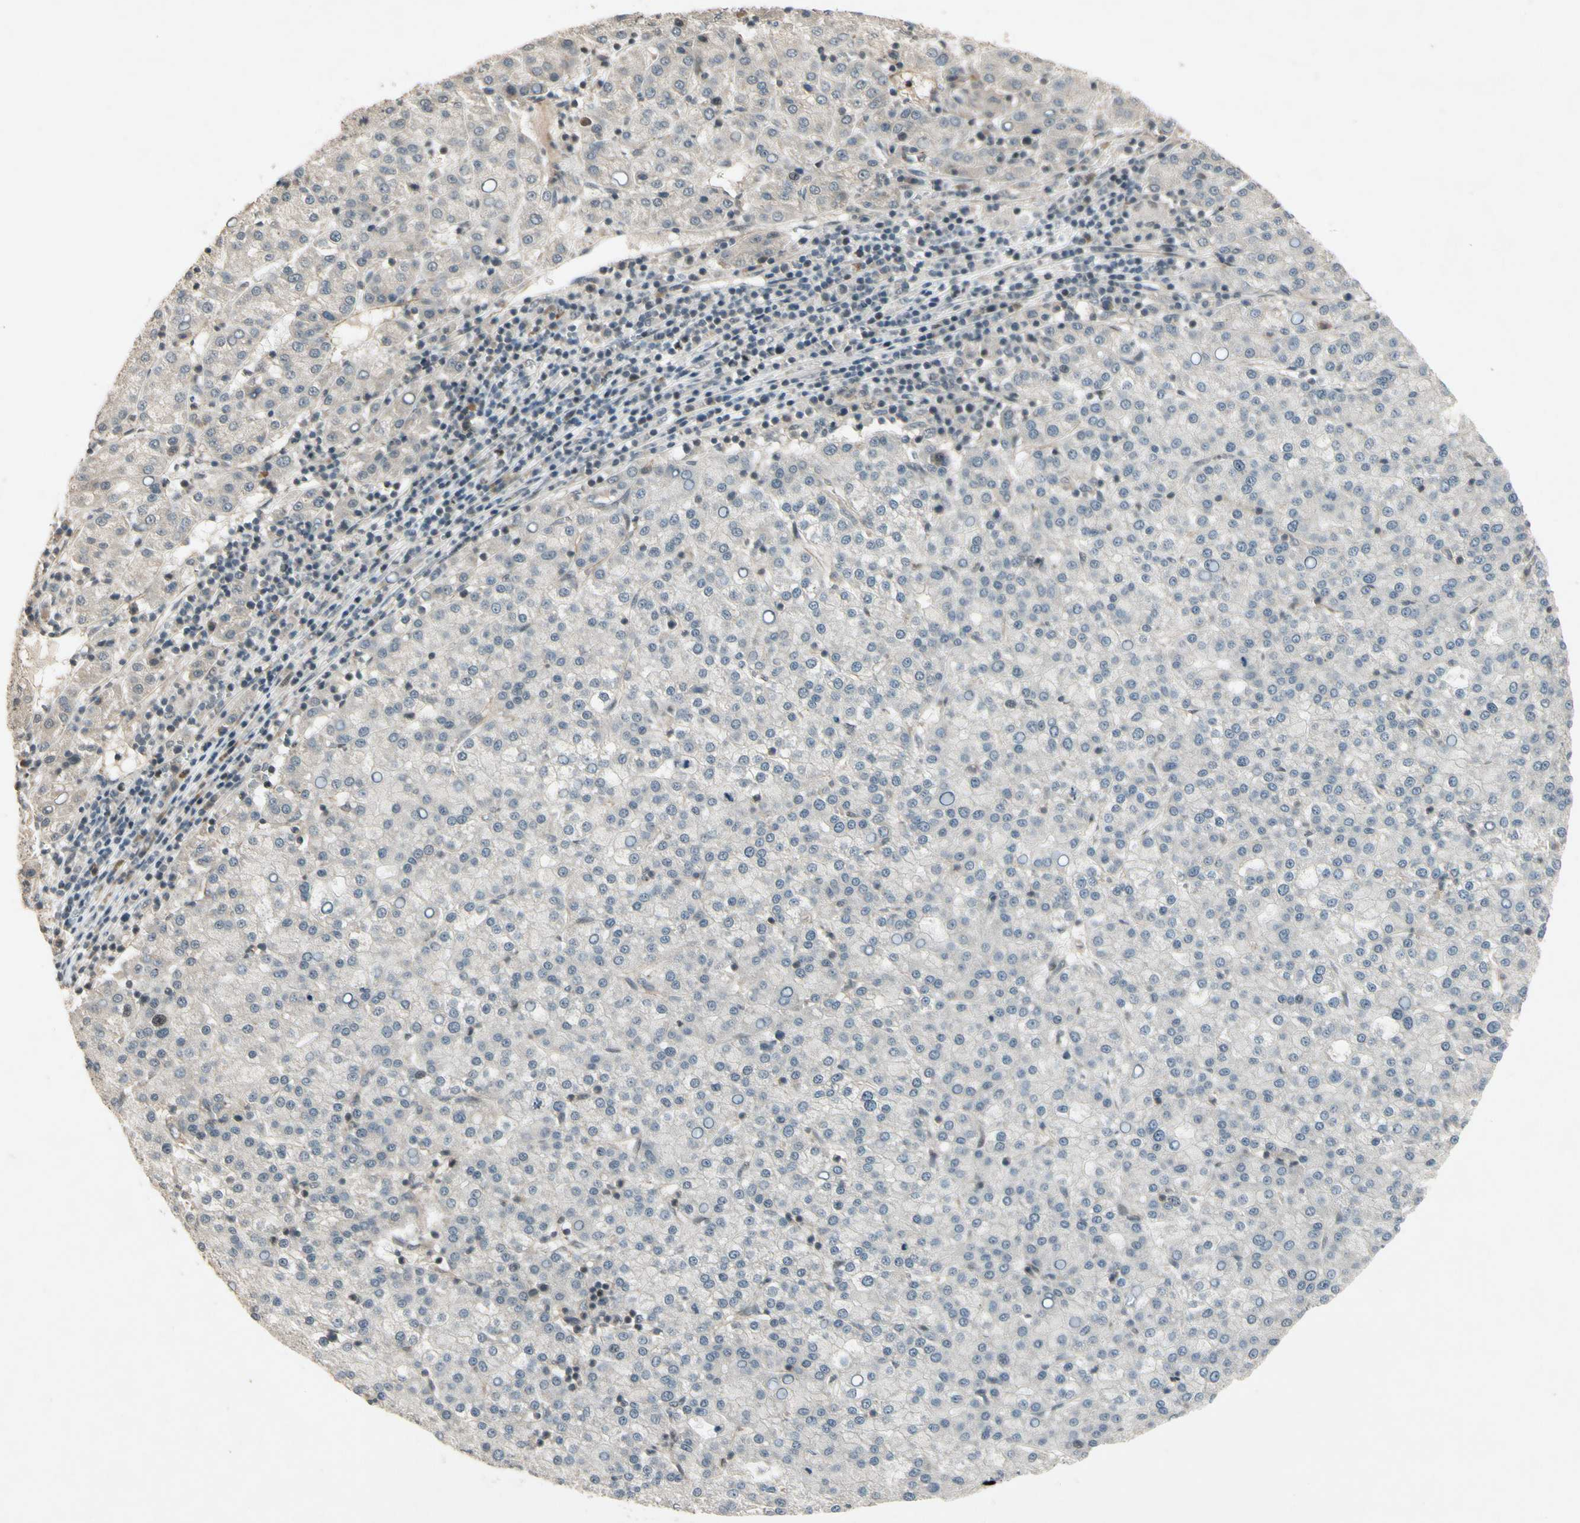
{"staining": {"intensity": "weak", "quantity": "<25%", "location": "cytoplasmic/membranous"}, "tissue": "liver cancer", "cell_type": "Tumor cells", "image_type": "cancer", "snomed": [{"axis": "morphology", "description": "Carcinoma, Hepatocellular, NOS"}, {"axis": "topography", "description": "Liver"}], "caption": "IHC histopathology image of human liver cancer (hepatocellular carcinoma) stained for a protein (brown), which displays no staining in tumor cells.", "gene": "CDK11A", "patient": {"sex": "female", "age": 58}}